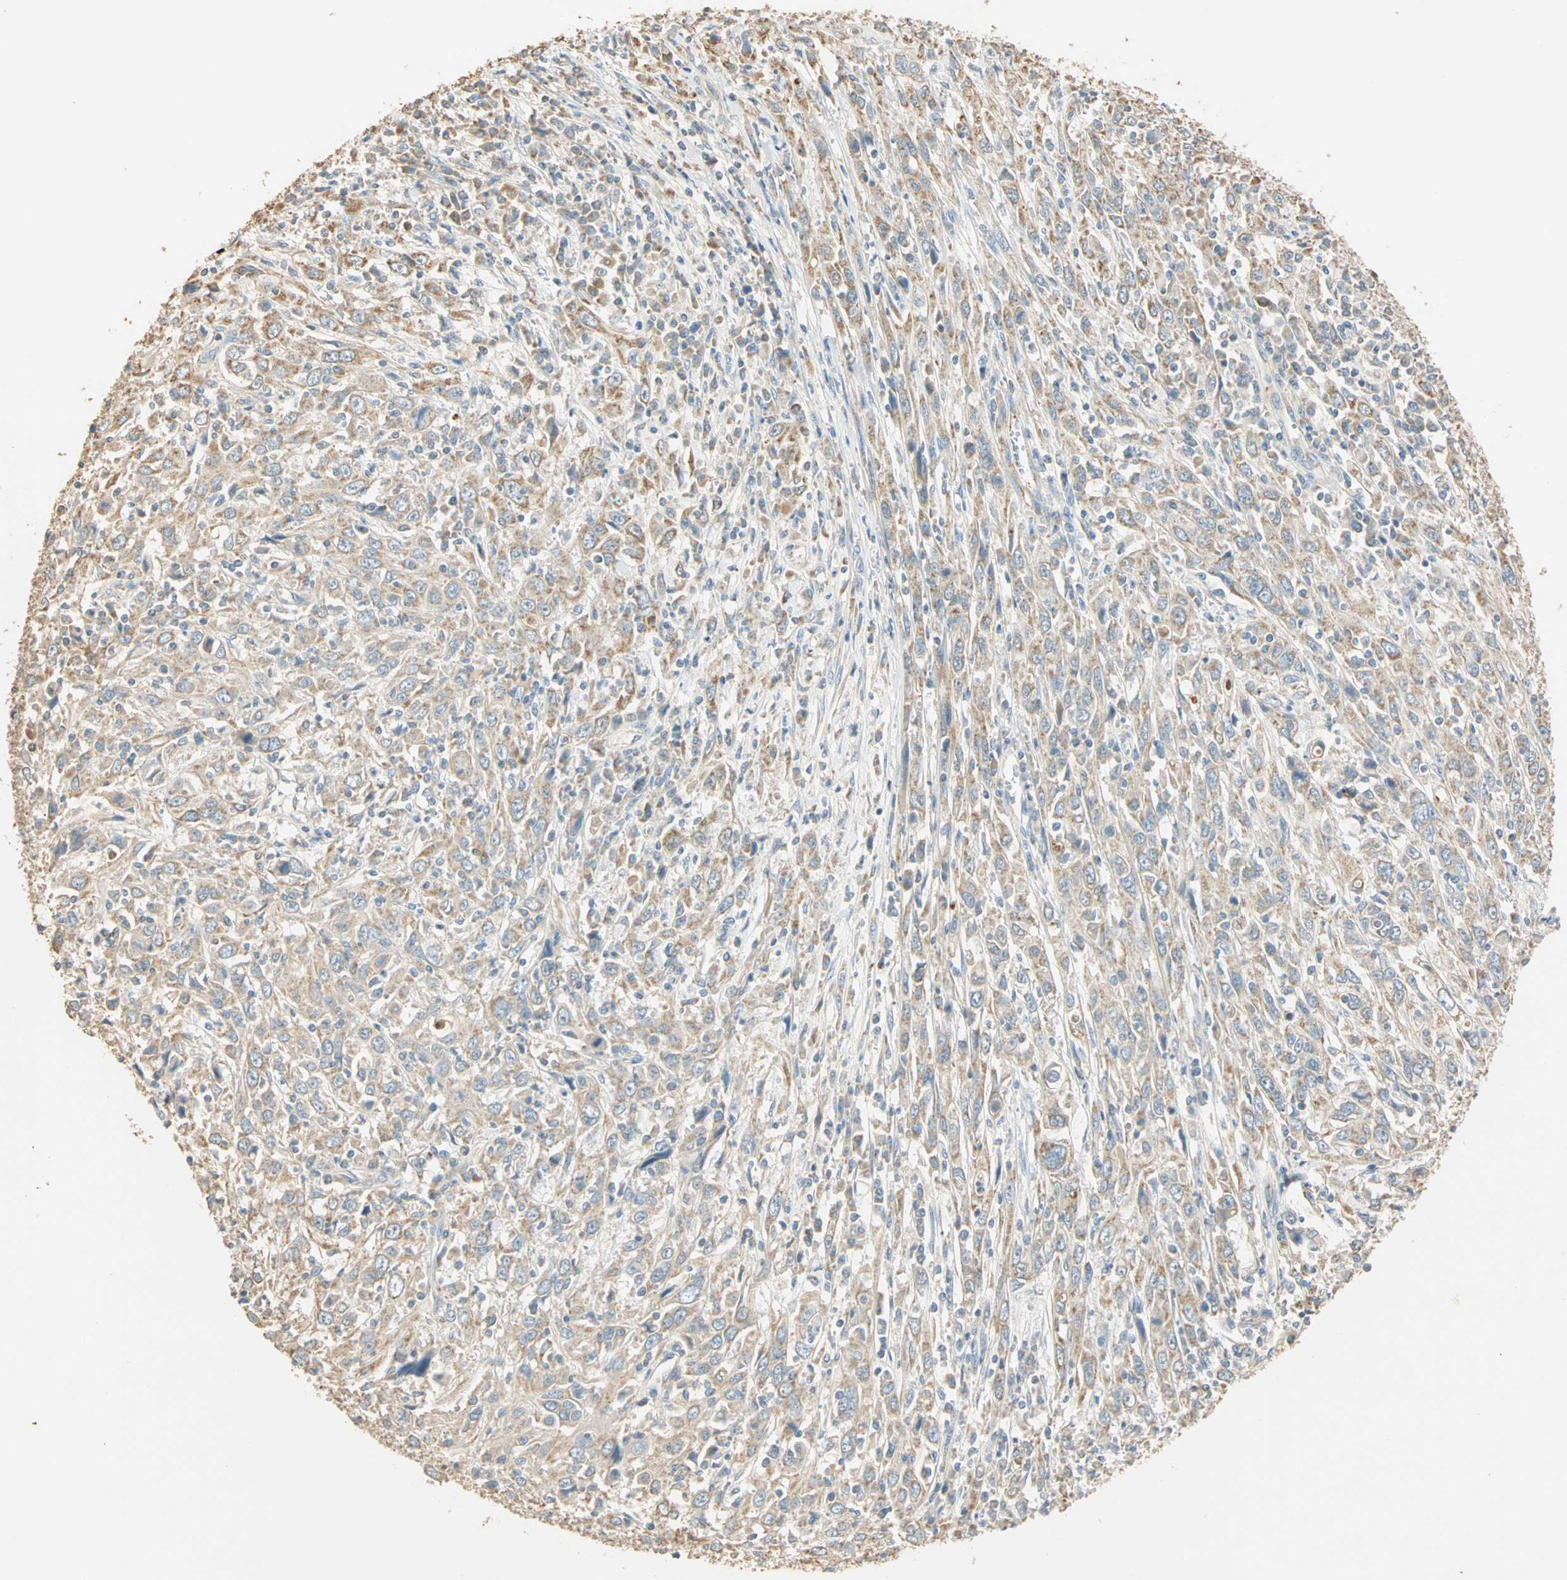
{"staining": {"intensity": "weak", "quantity": ">75%", "location": "cytoplasmic/membranous"}, "tissue": "cervical cancer", "cell_type": "Tumor cells", "image_type": "cancer", "snomed": [{"axis": "morphology", "description": "Squamous cell carcinoma, NOS"}, {"axis": "topography", "description": "Cervix"}], "caption": "Immunohistochemical staining of human cervical cancer reveals low levels of weak cytoplasmic/membranous protein staining in about >75% of tumor cells. The staining was performed using DAB (3,3'-diaminobenzidine), with brown indicating positive protein expression. Nuclei are stained blue with hematoxylin.", "gene": "RAD18", "patient": {"sex": "female", "age": 46}}